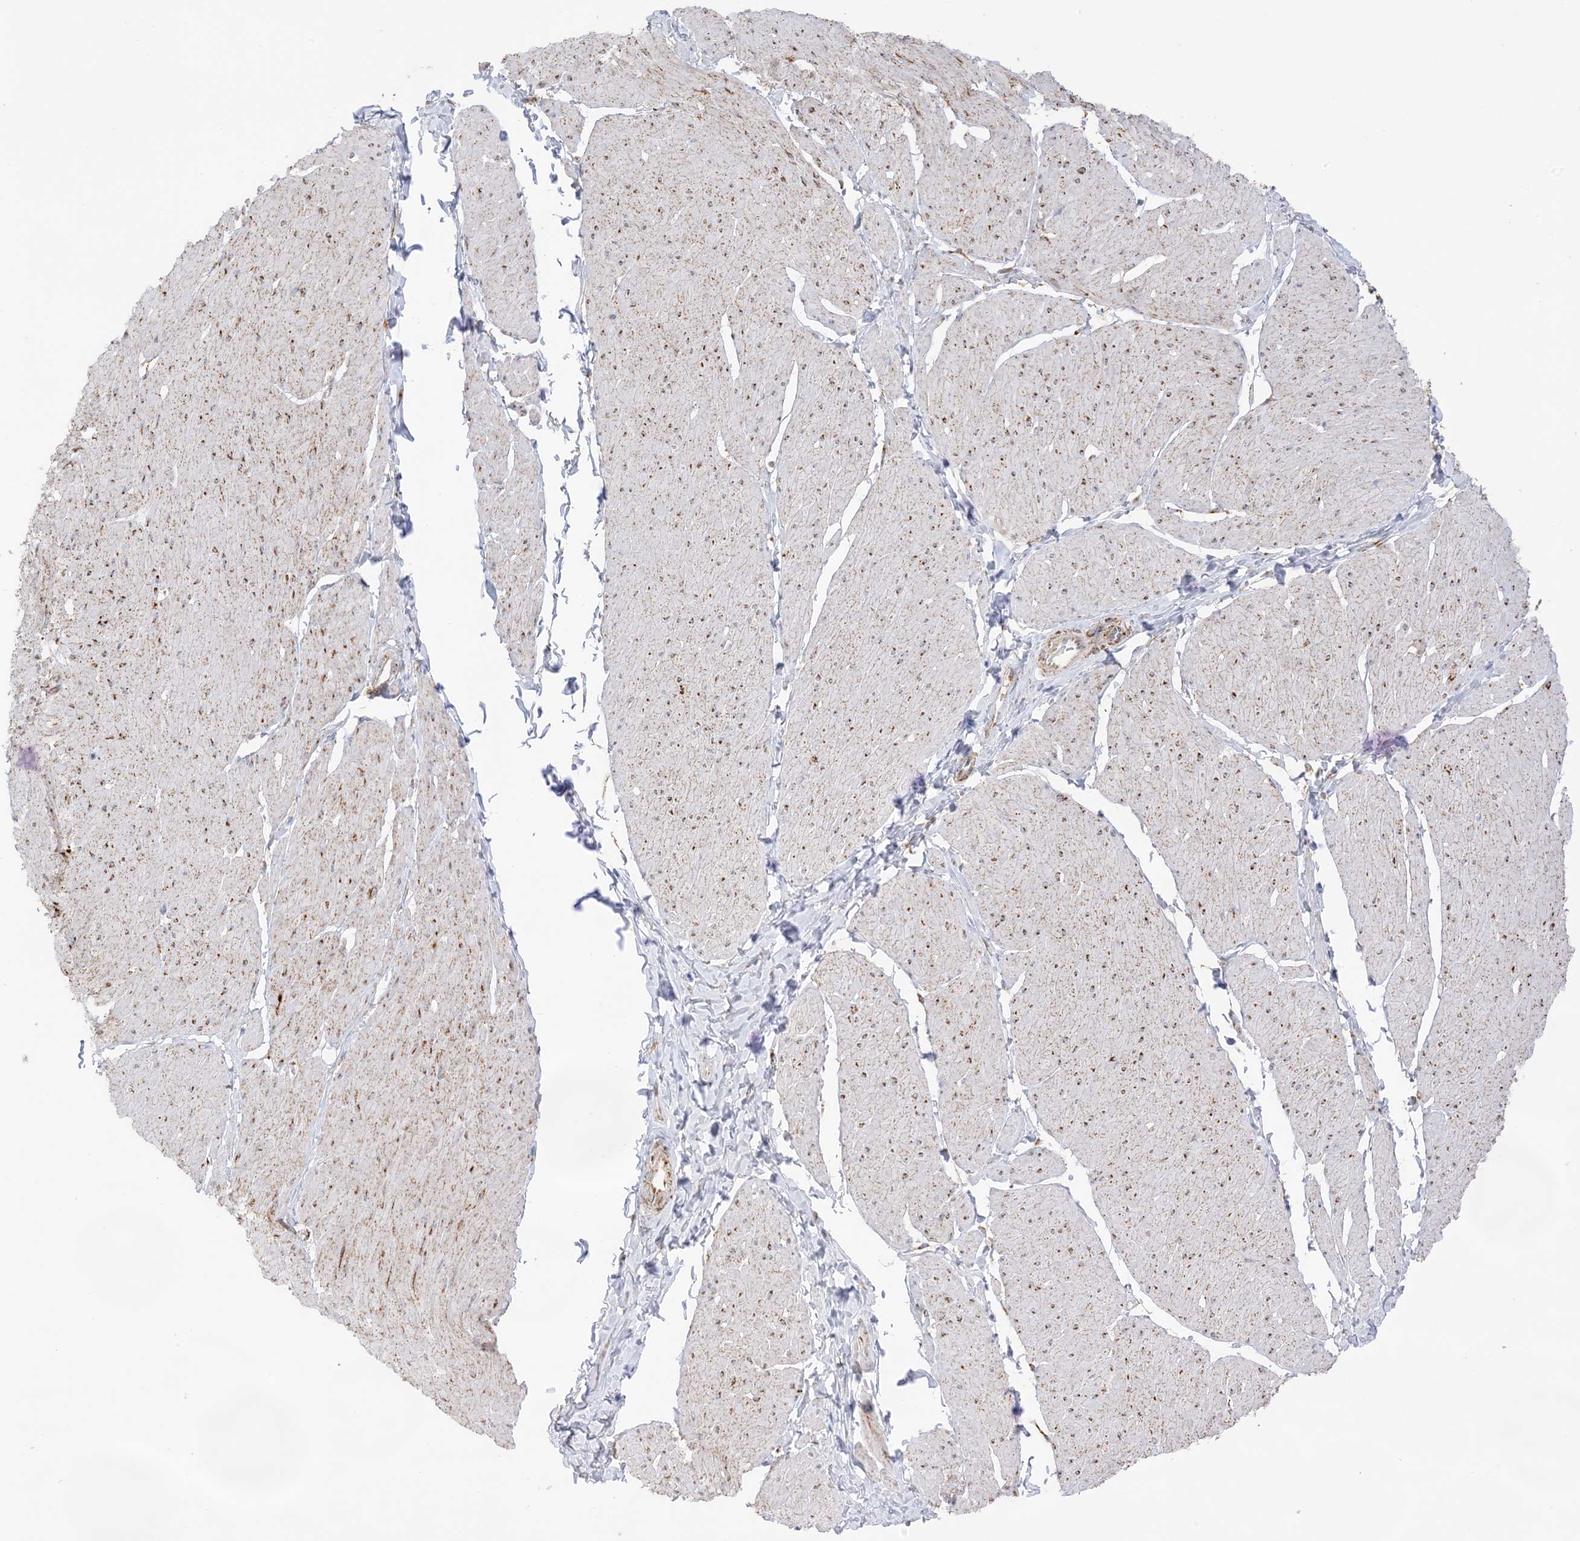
{"staining": {"intensity": "moderate", "quantity": ">75%", "location": "cytoplasmic/membranous"}, "tissue": "smooth muscle", "cell_type": "Smooth muscle cells", "image_type": "normal", "snomed": [{"axis": "morphology", "description": "Urothelial carcinoma, High grade"}, {"axis": "topography", "description": "Urinary bladder"}], "caption": "Protein expression analysis of normal smooth muscle shows moderate cytoplasmic/membranous expression in about >75% of smooth muscle cells.", "gene": "SLC25A12", "patient": {"sex": "male", "age": 46}}